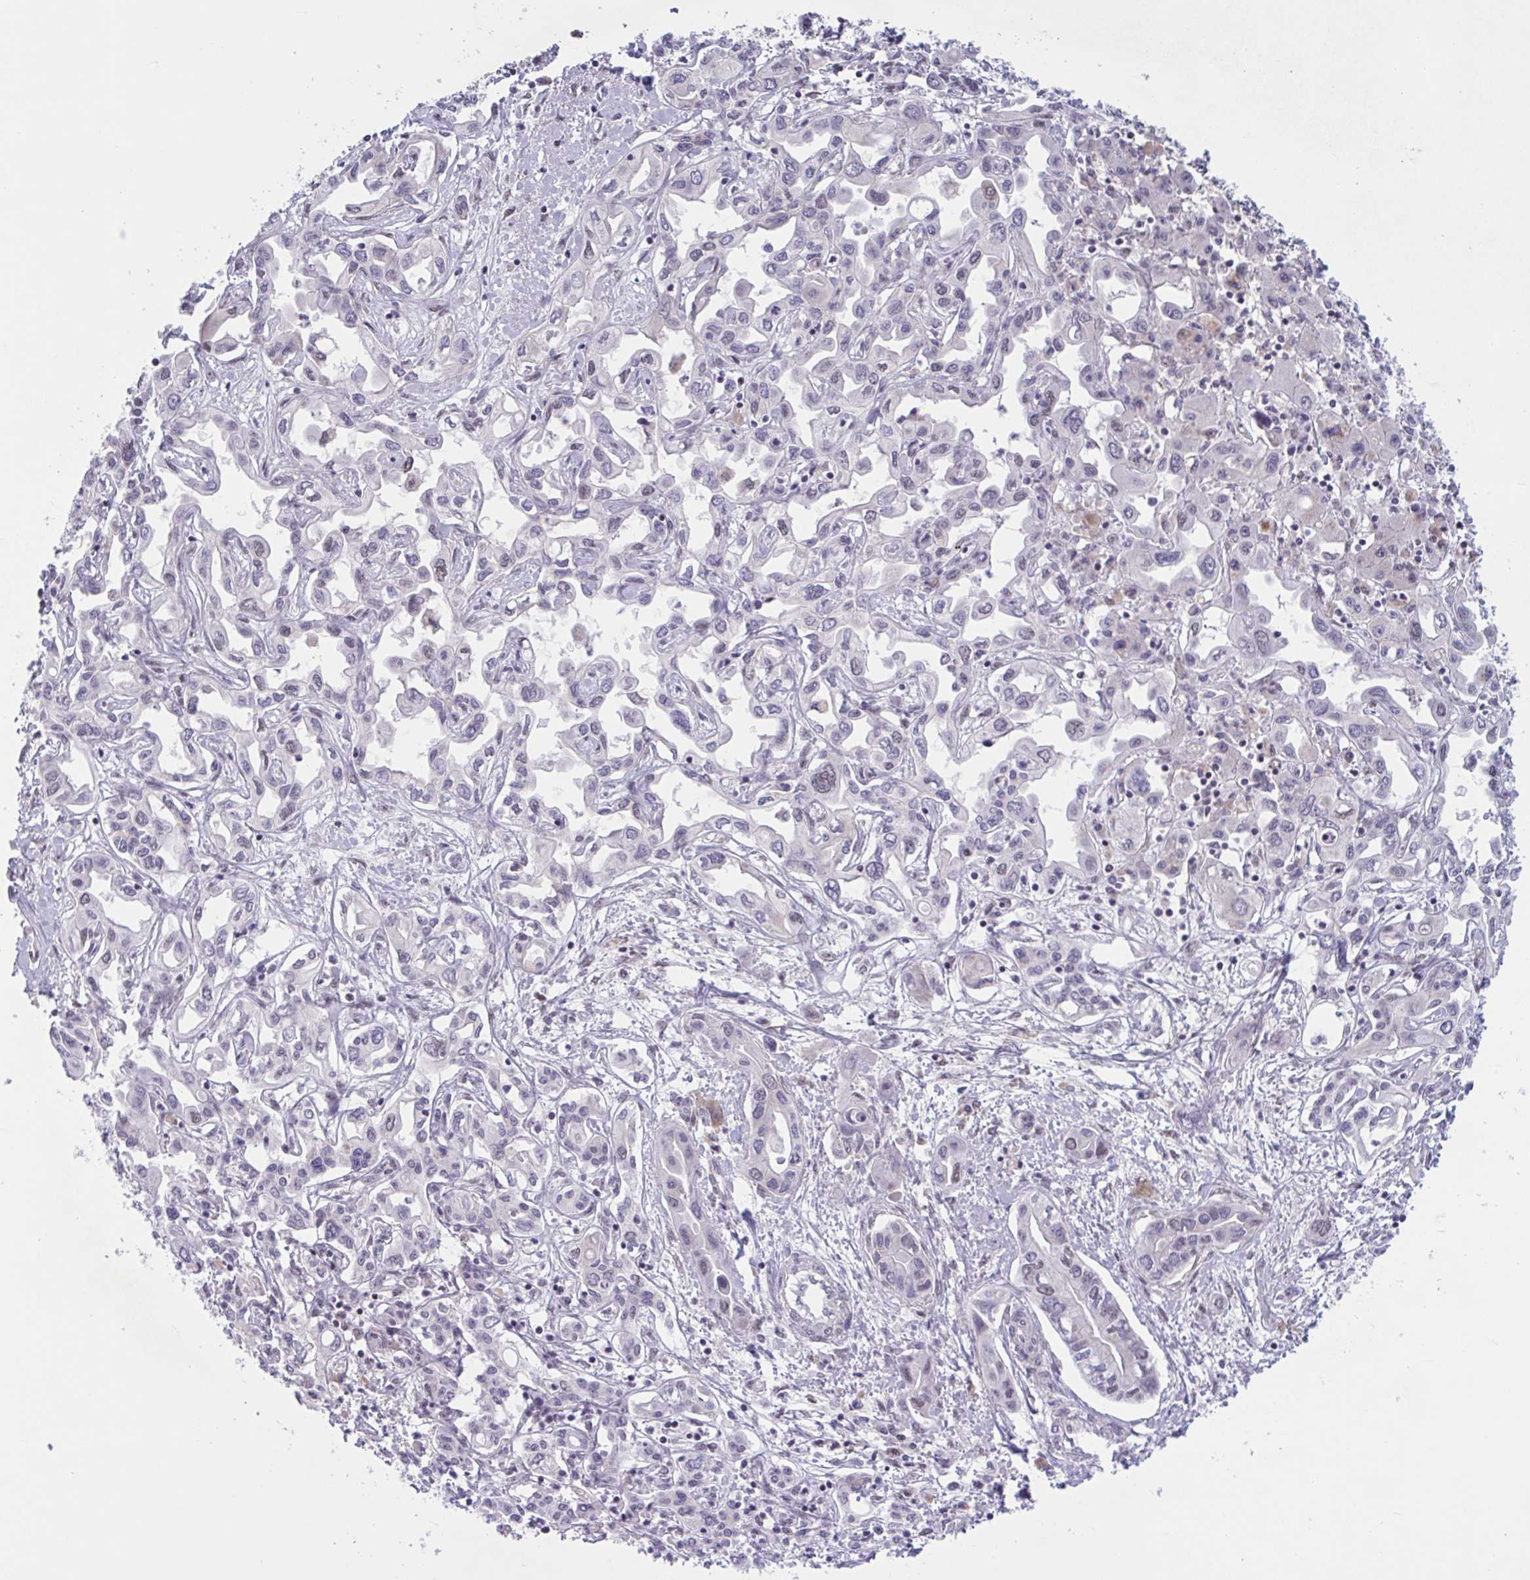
{"staining": {"intensity": "negative", "quantity": "none", "location": "none"}, "tissue": "liver cancer", "cell_type": "Tumor cells", "image_type": "cancer", "snomed": [{"axis": "morphology", "description": "Cholangiocarcinoma"}, {"axis": "topography", "description": "Liver"}], "caption": "Tumor cells are negative for brown protein staining in liver cancer (cholangiocarcinoma).", "gene": "TTC7B", "patient": {"sex": "female", "age": 64}}